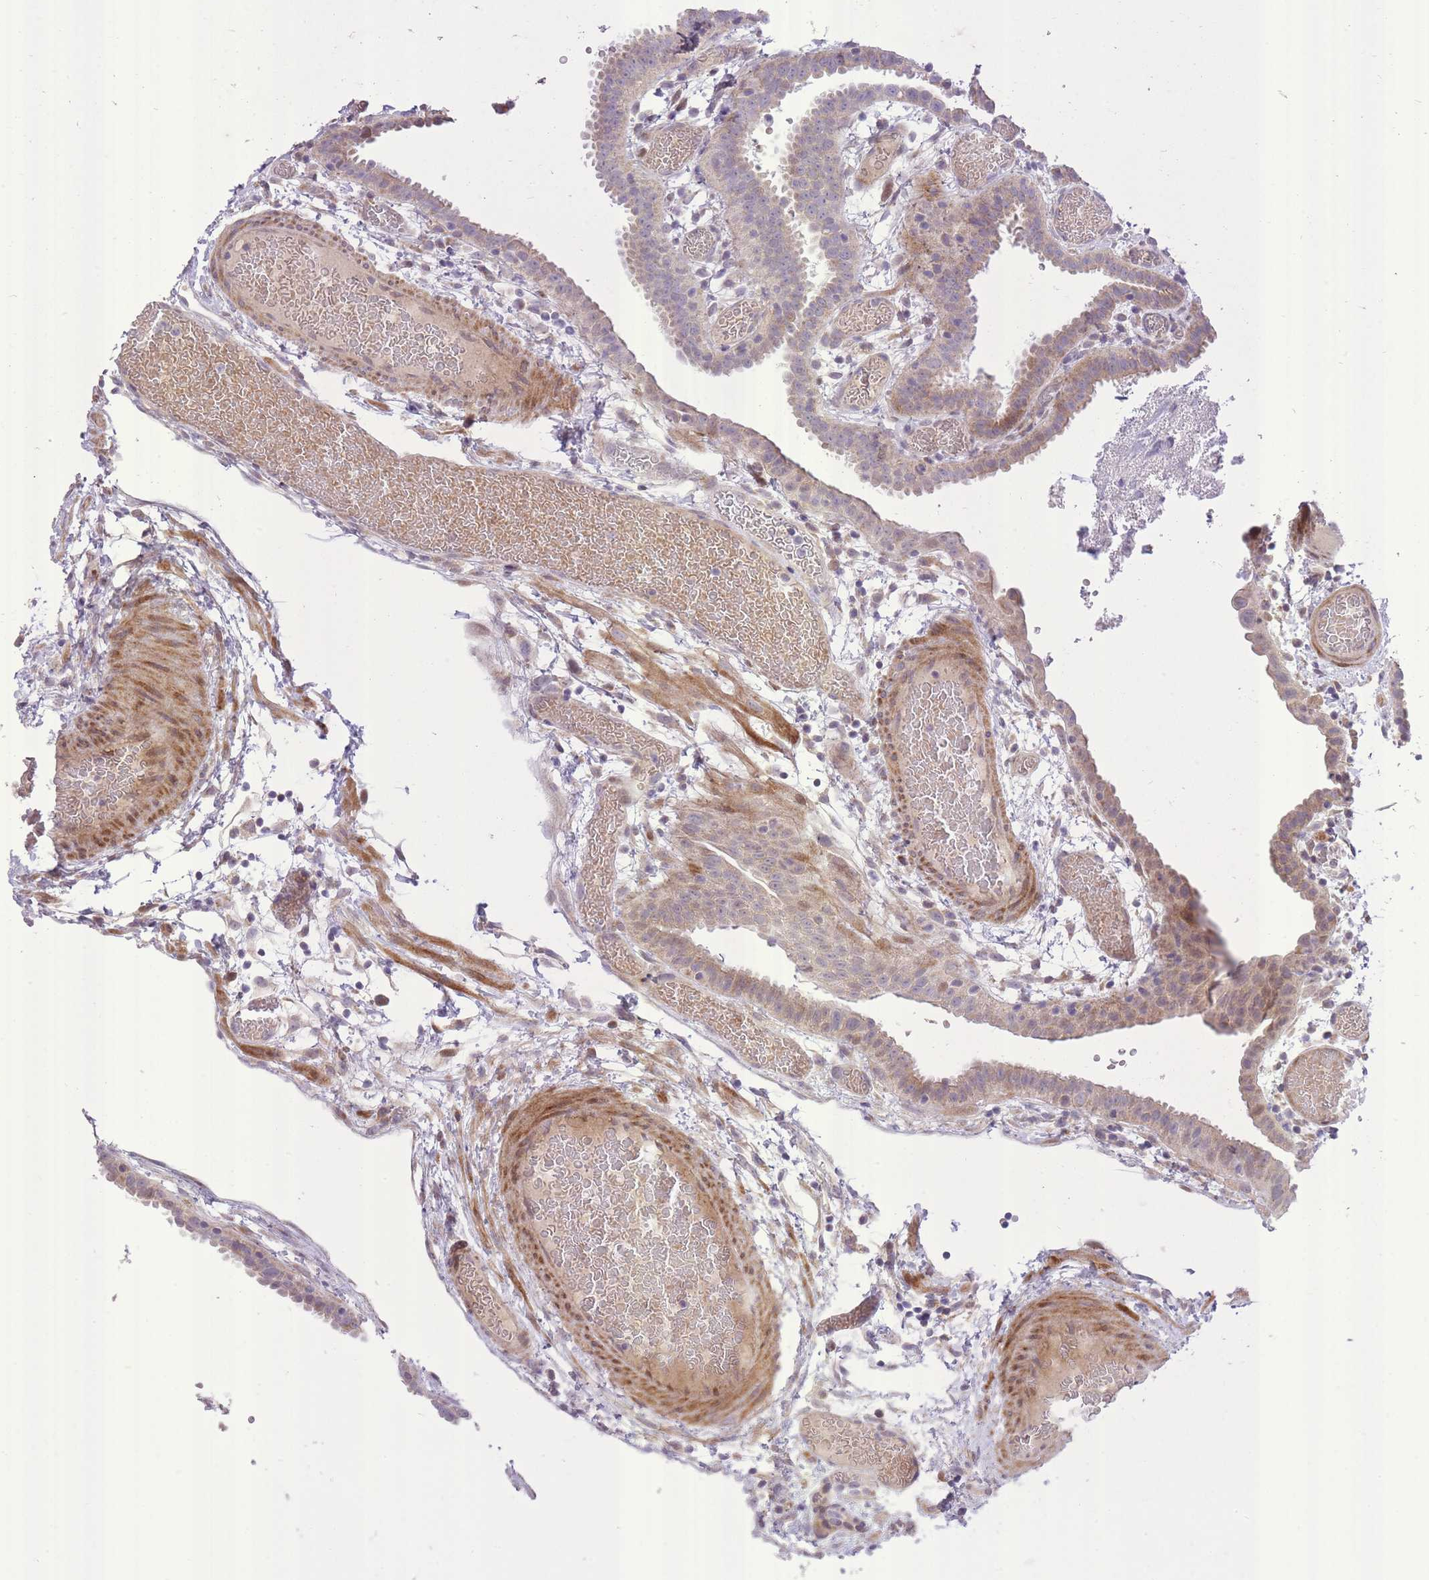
{"staining": {"intensity": "moderate", "quantity": "25%-75%", "location": "cytoplasmic/membranous"}, "tissue": "fallopian tube", "cell_type": "Glandular cells", "image_type": "normal", "snomed": [{"axis": "morphology", "description": "Normal tissue, NOS"}, {"axis": "topography", "description": "Fallopian tube"}], "caption": "Fallopian tube stained with IHC reveals moderate cytoplasmic/membranous expression in about 25%-75% of glandular cells. The staining was performed using DAB to visualize the protein expression in brown, while the nuclei were stained in blue with hematoxylin (Magnification: 20x).", "gene": "SLC4A4", "patient": {"sex": "female", "age": 37}}